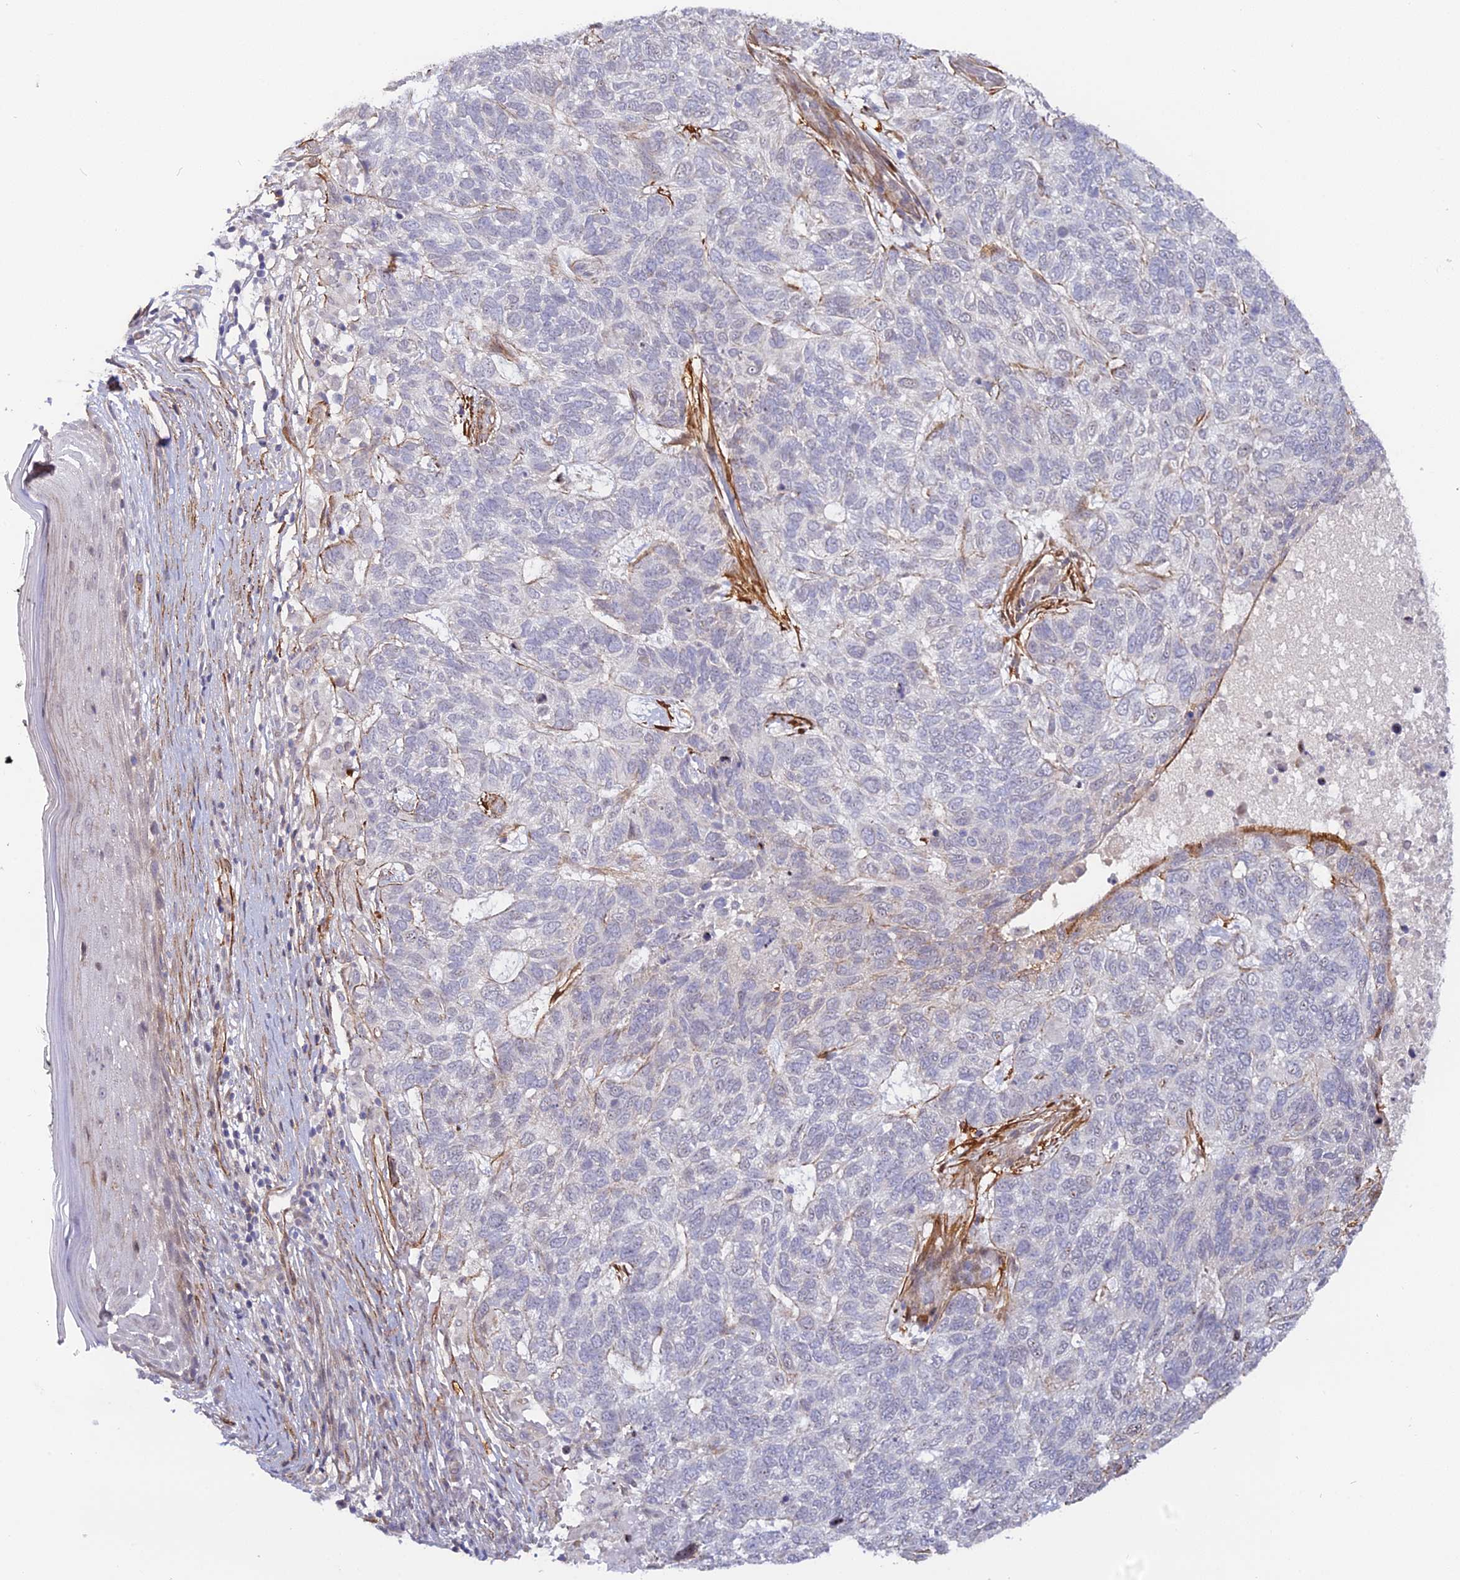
{"staining": {"intensity": "negative", "quantity": "none", "location": "none"}, "tissue": "skin cancer", "cell_type": "Tumor cells", "image_type": "cancer", "snomed": [{"axis": "morphology", "description": "Basal cell carcinoma"}, {"axis": "topography", "description": "Skin"}], "caption": "Immunohistochemical staining of human skin cancer (basal cell carcinoma) displays no significant expression in tumor cells.", "gene": "CCDC154", "patient": {"sex": "female", "age": 65}}